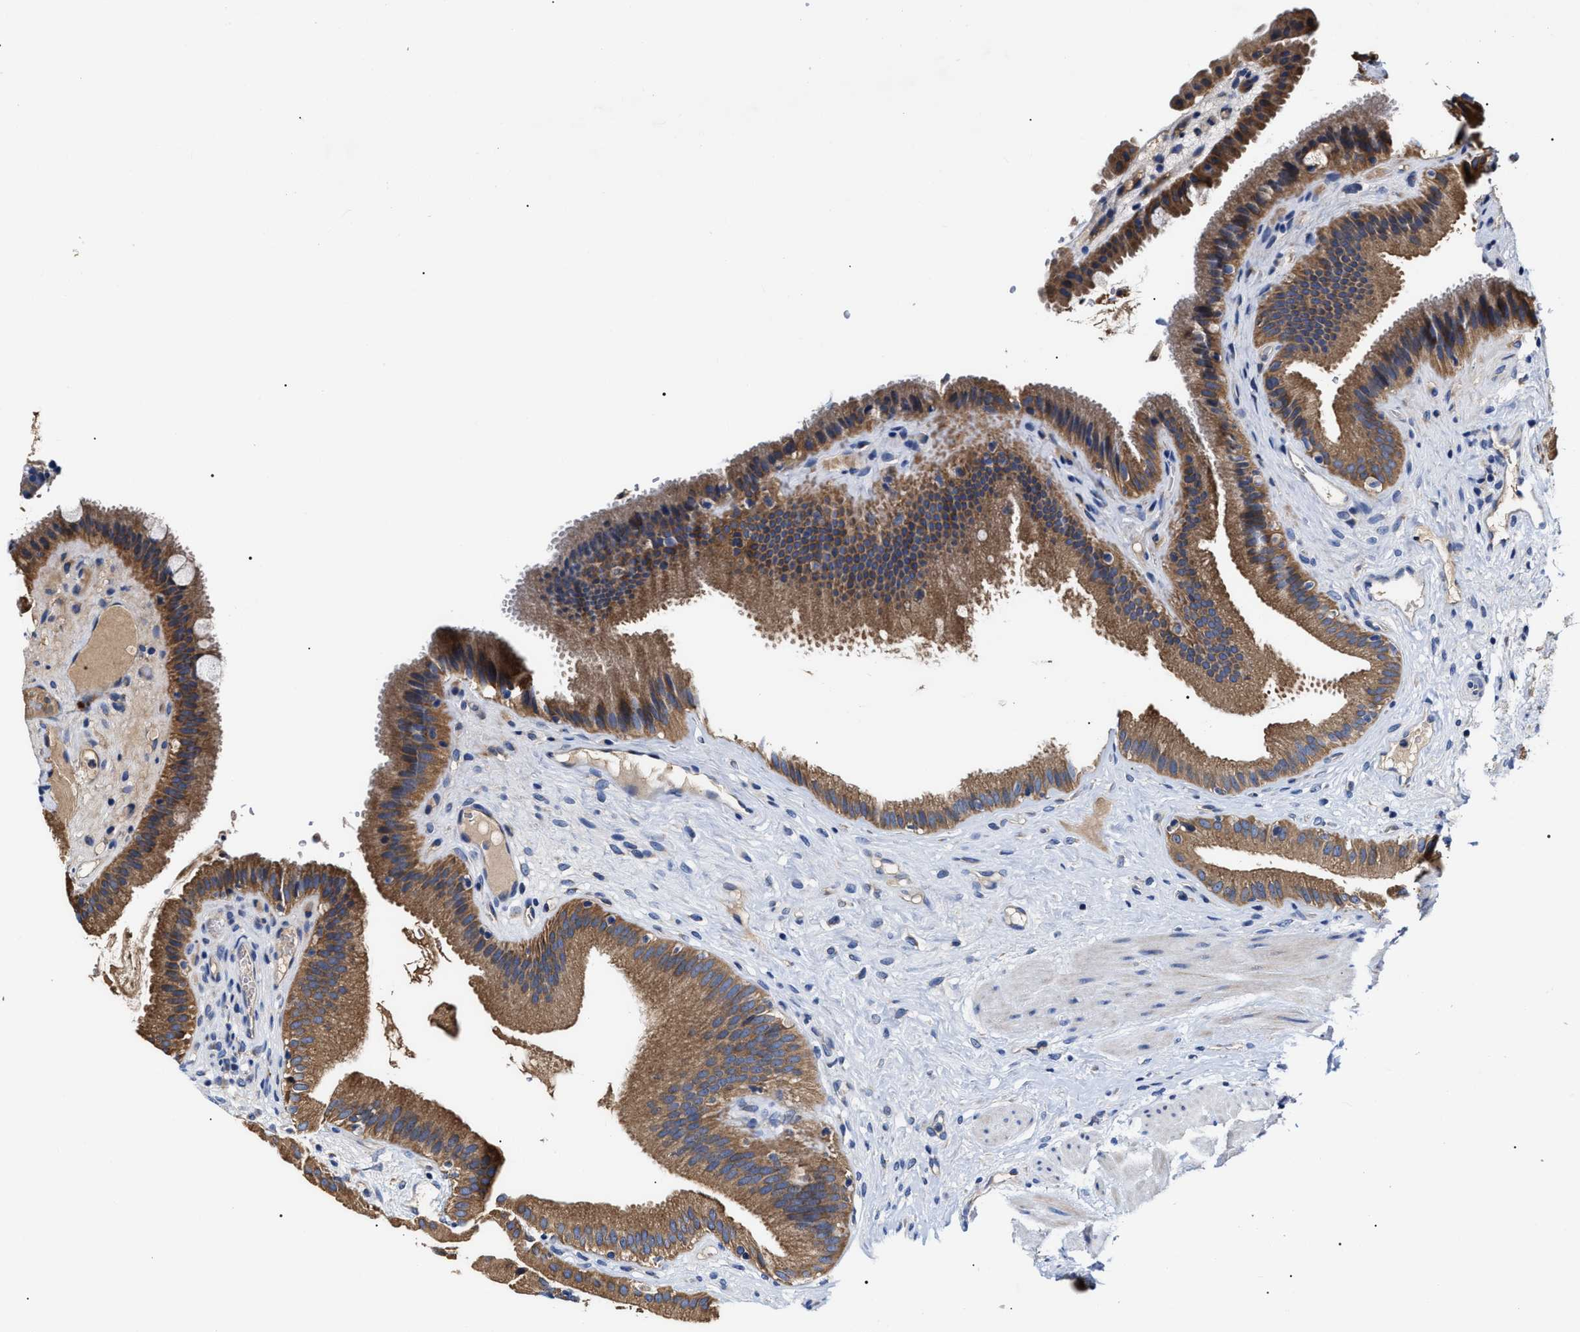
{"staining": {"intensity": "strong", "quantity": ">75%", "location": "cytoplasmic/membranous"}, "tissue": "gallbladder", "cell_type": "Glandular cells", "image_type": "normal", "snomed": [{"axis": "morphology", "description": "Normal tissue, NOS"}, {"axis": "topography", "description": "Gallbladder"}], "caption": "Immunohistochemistry (IHC) (DAB (3,3'-diaminobenzidine)) staining of benign gallbladder shows strong cytoplasmic/membranous protein staining in approximately >75% of glandular cells.", "gene": "MACC1", "patient": {"sex": "male", "age": 49}}